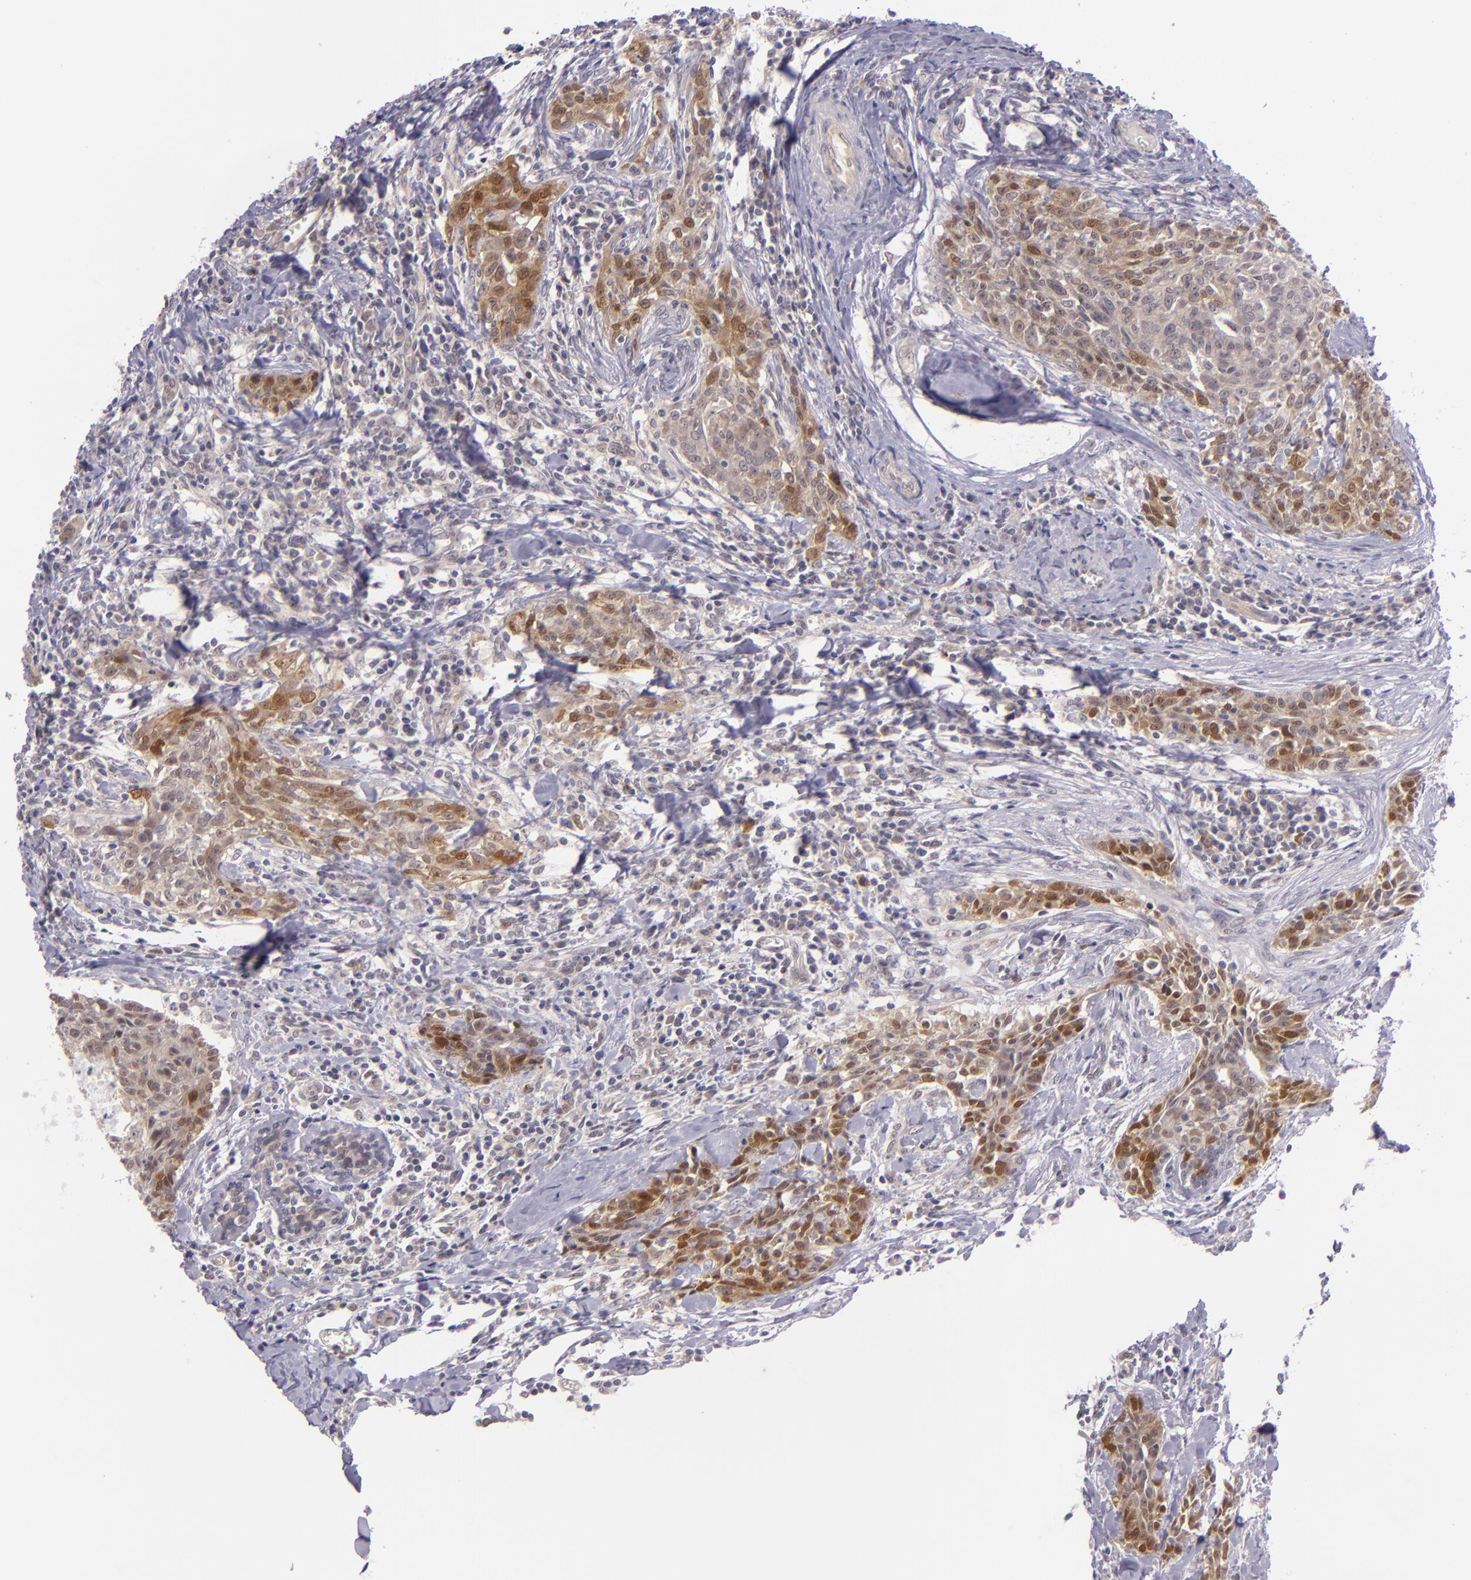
{"staining": {"intensity": "moderate", "quantity": ">75%", "location": "cytoplasmic/membranous,nuclear"}, "tissue": "breast cancer", "cell_type": "Tumor cells", "image_type": "cancer", "snomed": [{"axis": "morphology", "description": "Duct carcinoma"}, {"axis": "topography", "description": "Breast"}], "caption": "Breast invasive ductal carcinoma stained with DAB (3,3'-diaminobenzidine) immunohistochemistry (IHC) reveals medium levels of moderate cytoplasmic/membranous and nuclear expression in approximately >75% of tumor cells.", "gene": "CSE1L", "patient": {"sex": "female", "age": 50}}